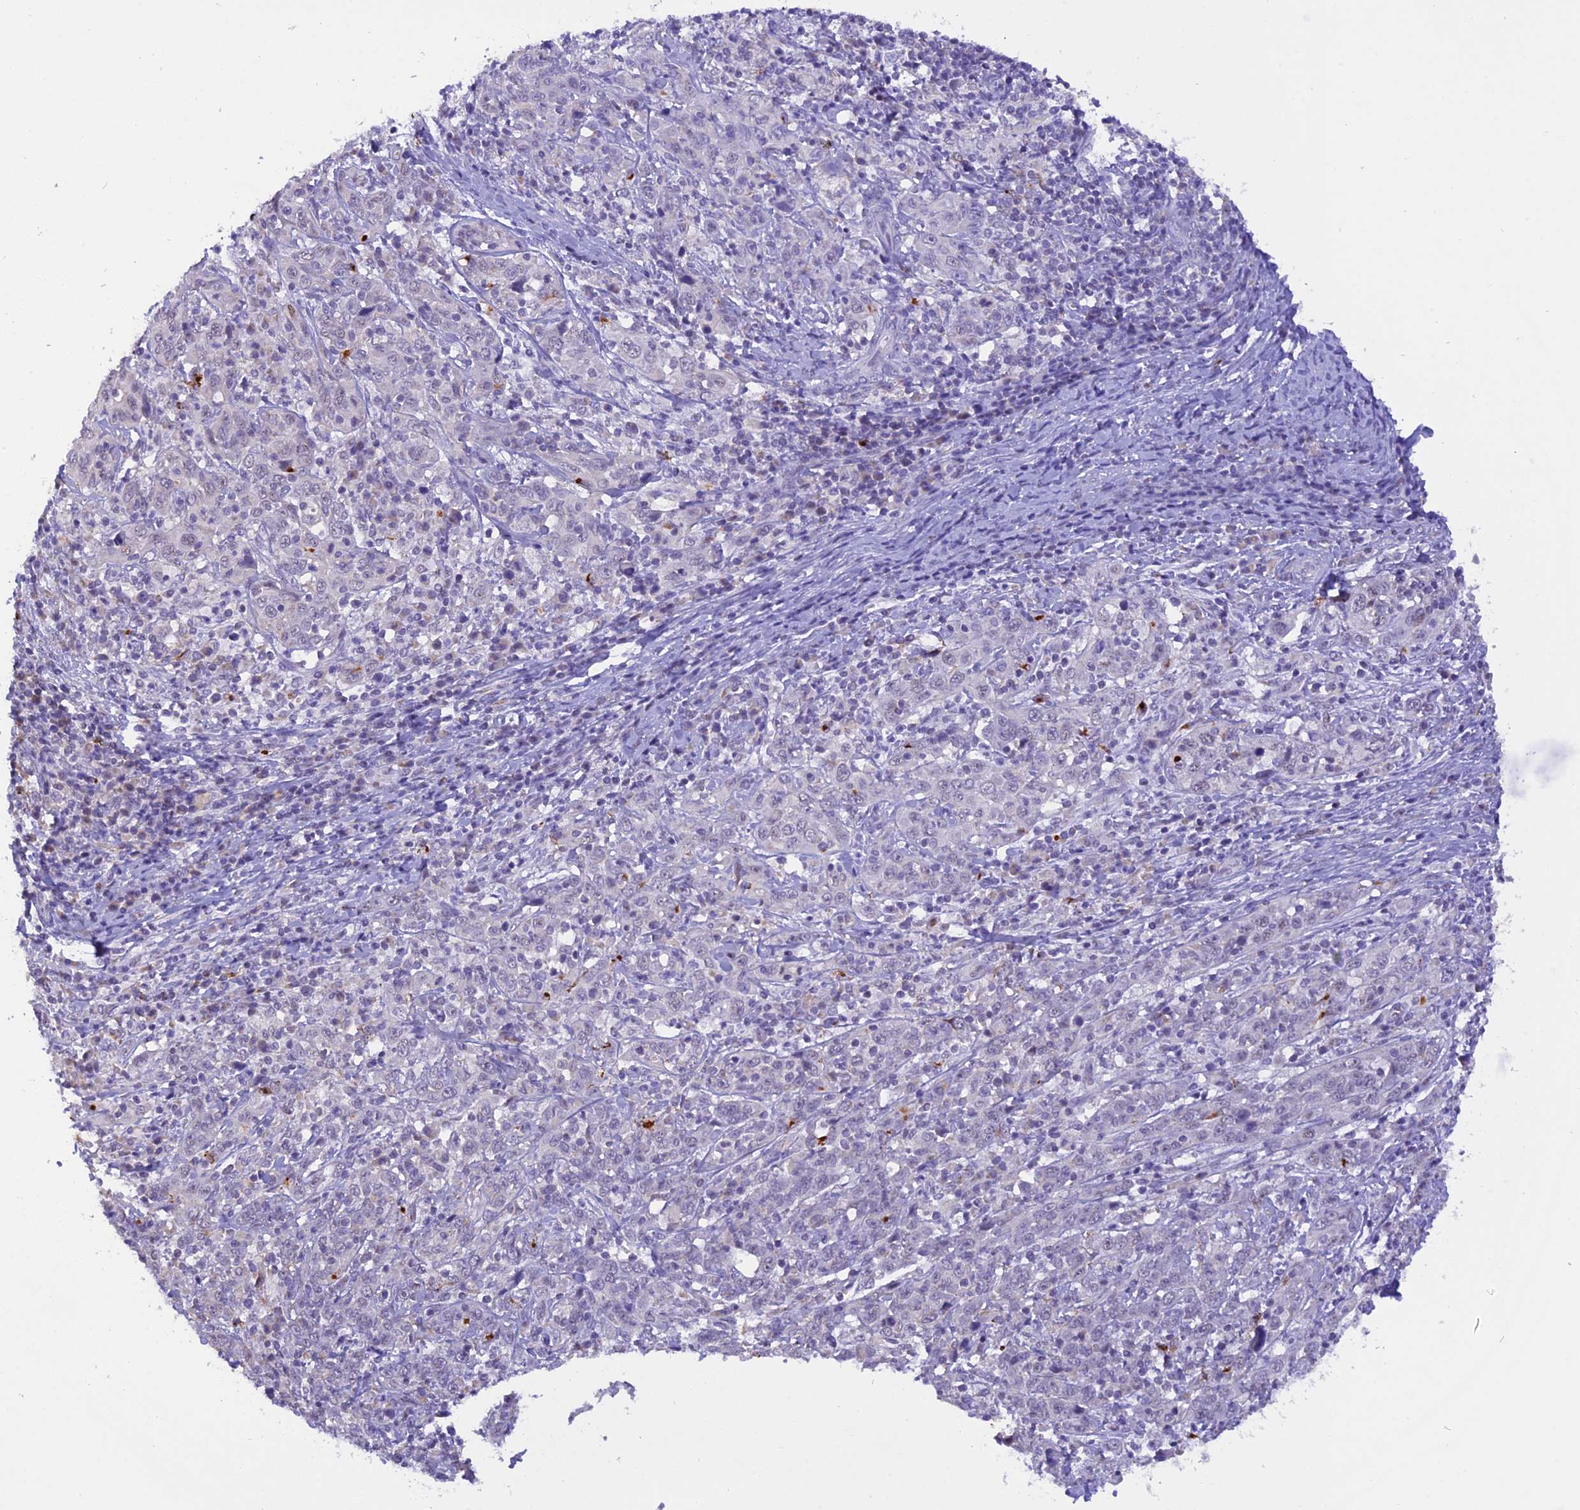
{"staining": {"intensity": "negative", "quantity": "none", "location": "none"}, "tissue": "cervical cancer", "cell_type": "Tumor cells", "image_type": "cancer", "snomed": [{"axis": "morphology", "description": "Squamous cell carcinoma, NOS"}, {"axis": "topography", "description": "Cervix"}], "caption": "High magnification brightfield microscopy of squamous cell carcinoma (cervical) stained with DAB (3,3'-diaminobenzidine) (brown) and counterstained with hematoxylin (blue): tumor cells show no significant staining.", "gene": "AHSP", "patient": {"sex": "female", "age": 46}}